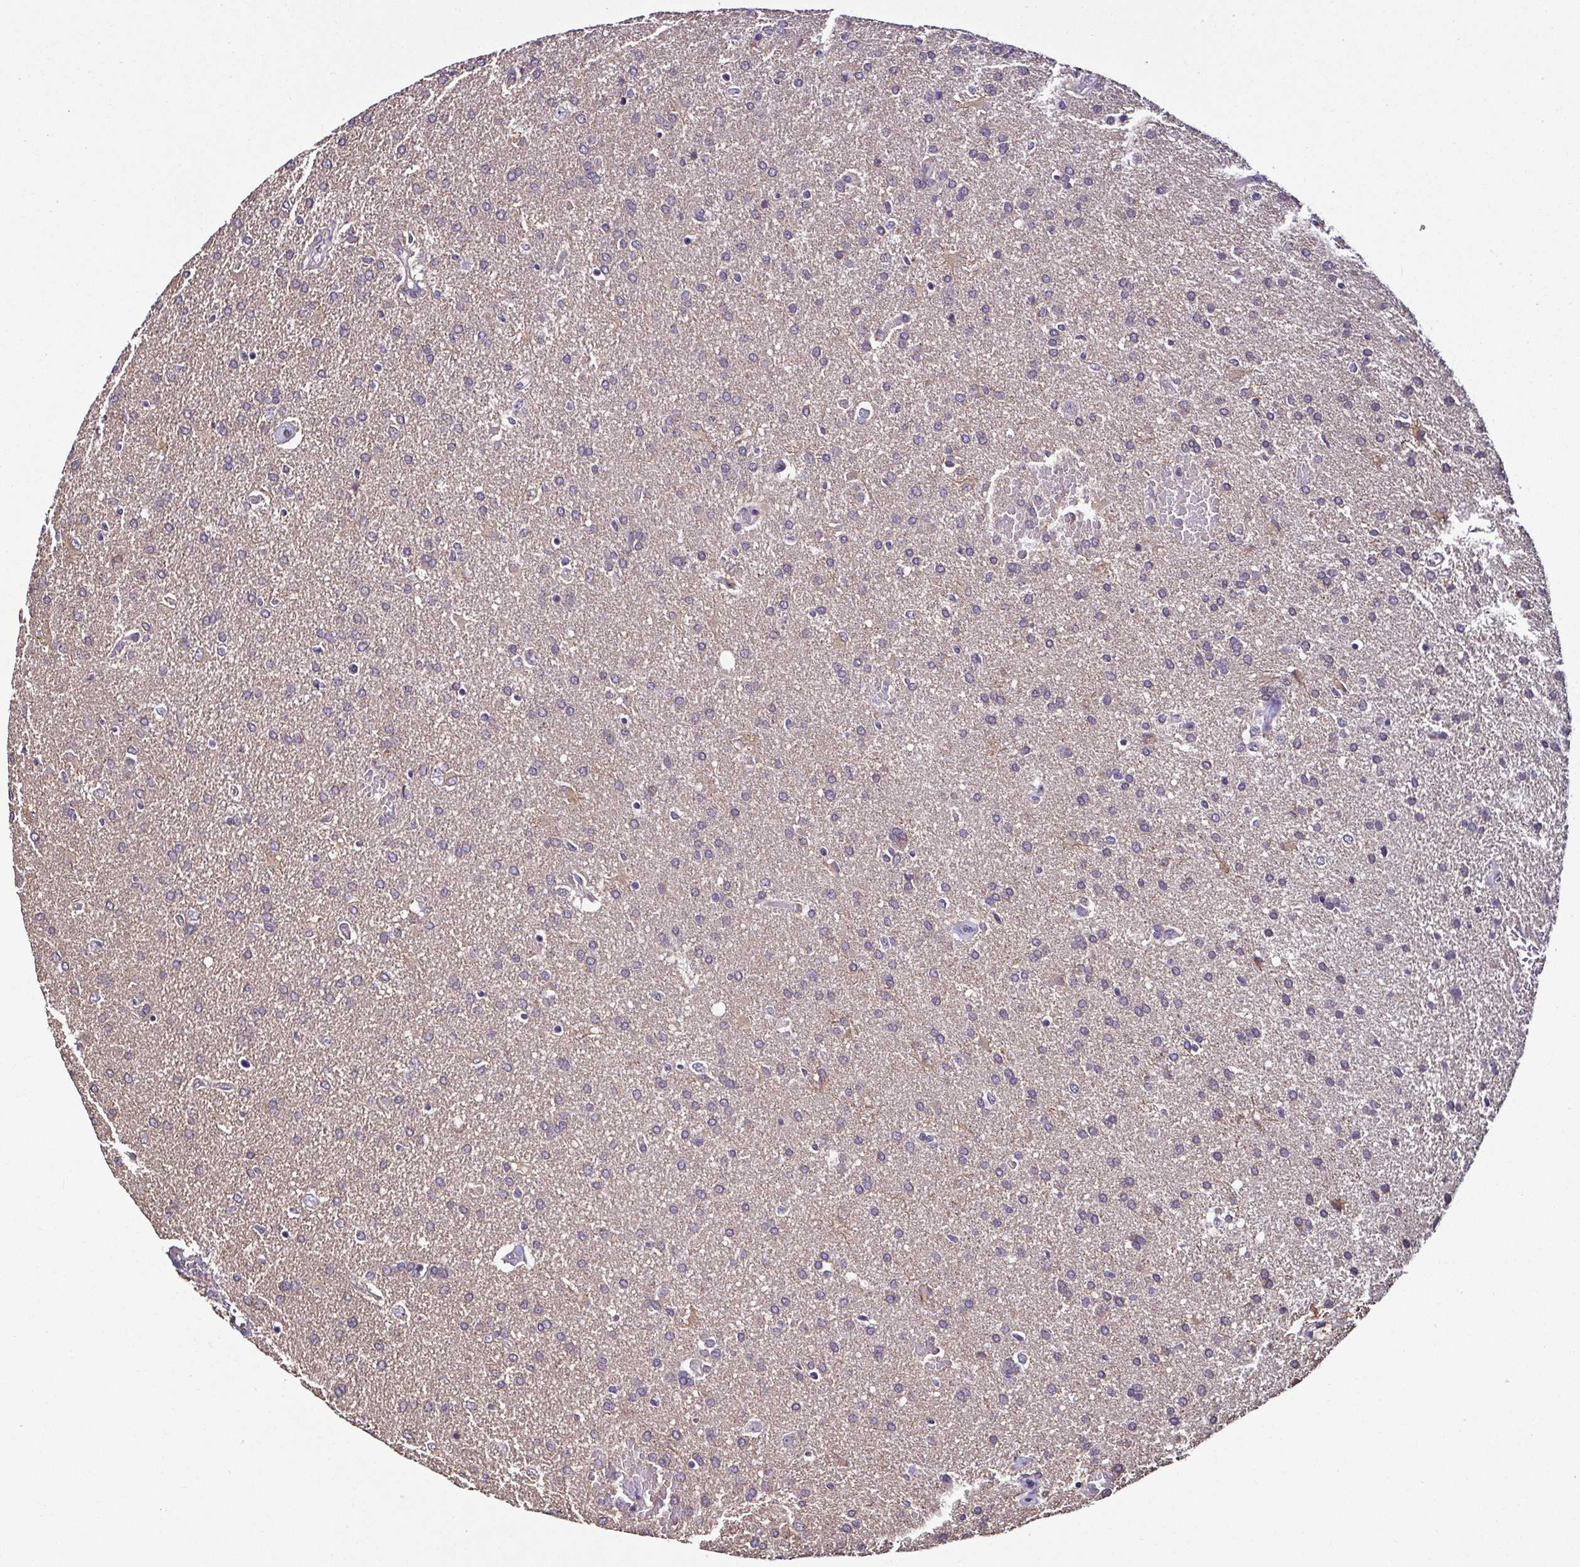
{"staining": {"intensity": "negative", "quantity": "none", "location": "none"}, "tissue": "glioma", "cell_type": "Tumor cells", "image_type": "cancer", "snomed": [{"axis": "morphology", "description": "Glioma, malignant, High grade"}, {"axis": "topography", "description": "Brain"}], "caption": "Glioma was stained to show a protein in brown. There is no significant expression in tumor cells.", "gene": "LMOD2", "patient": {"sex": "male", "age": 68}}